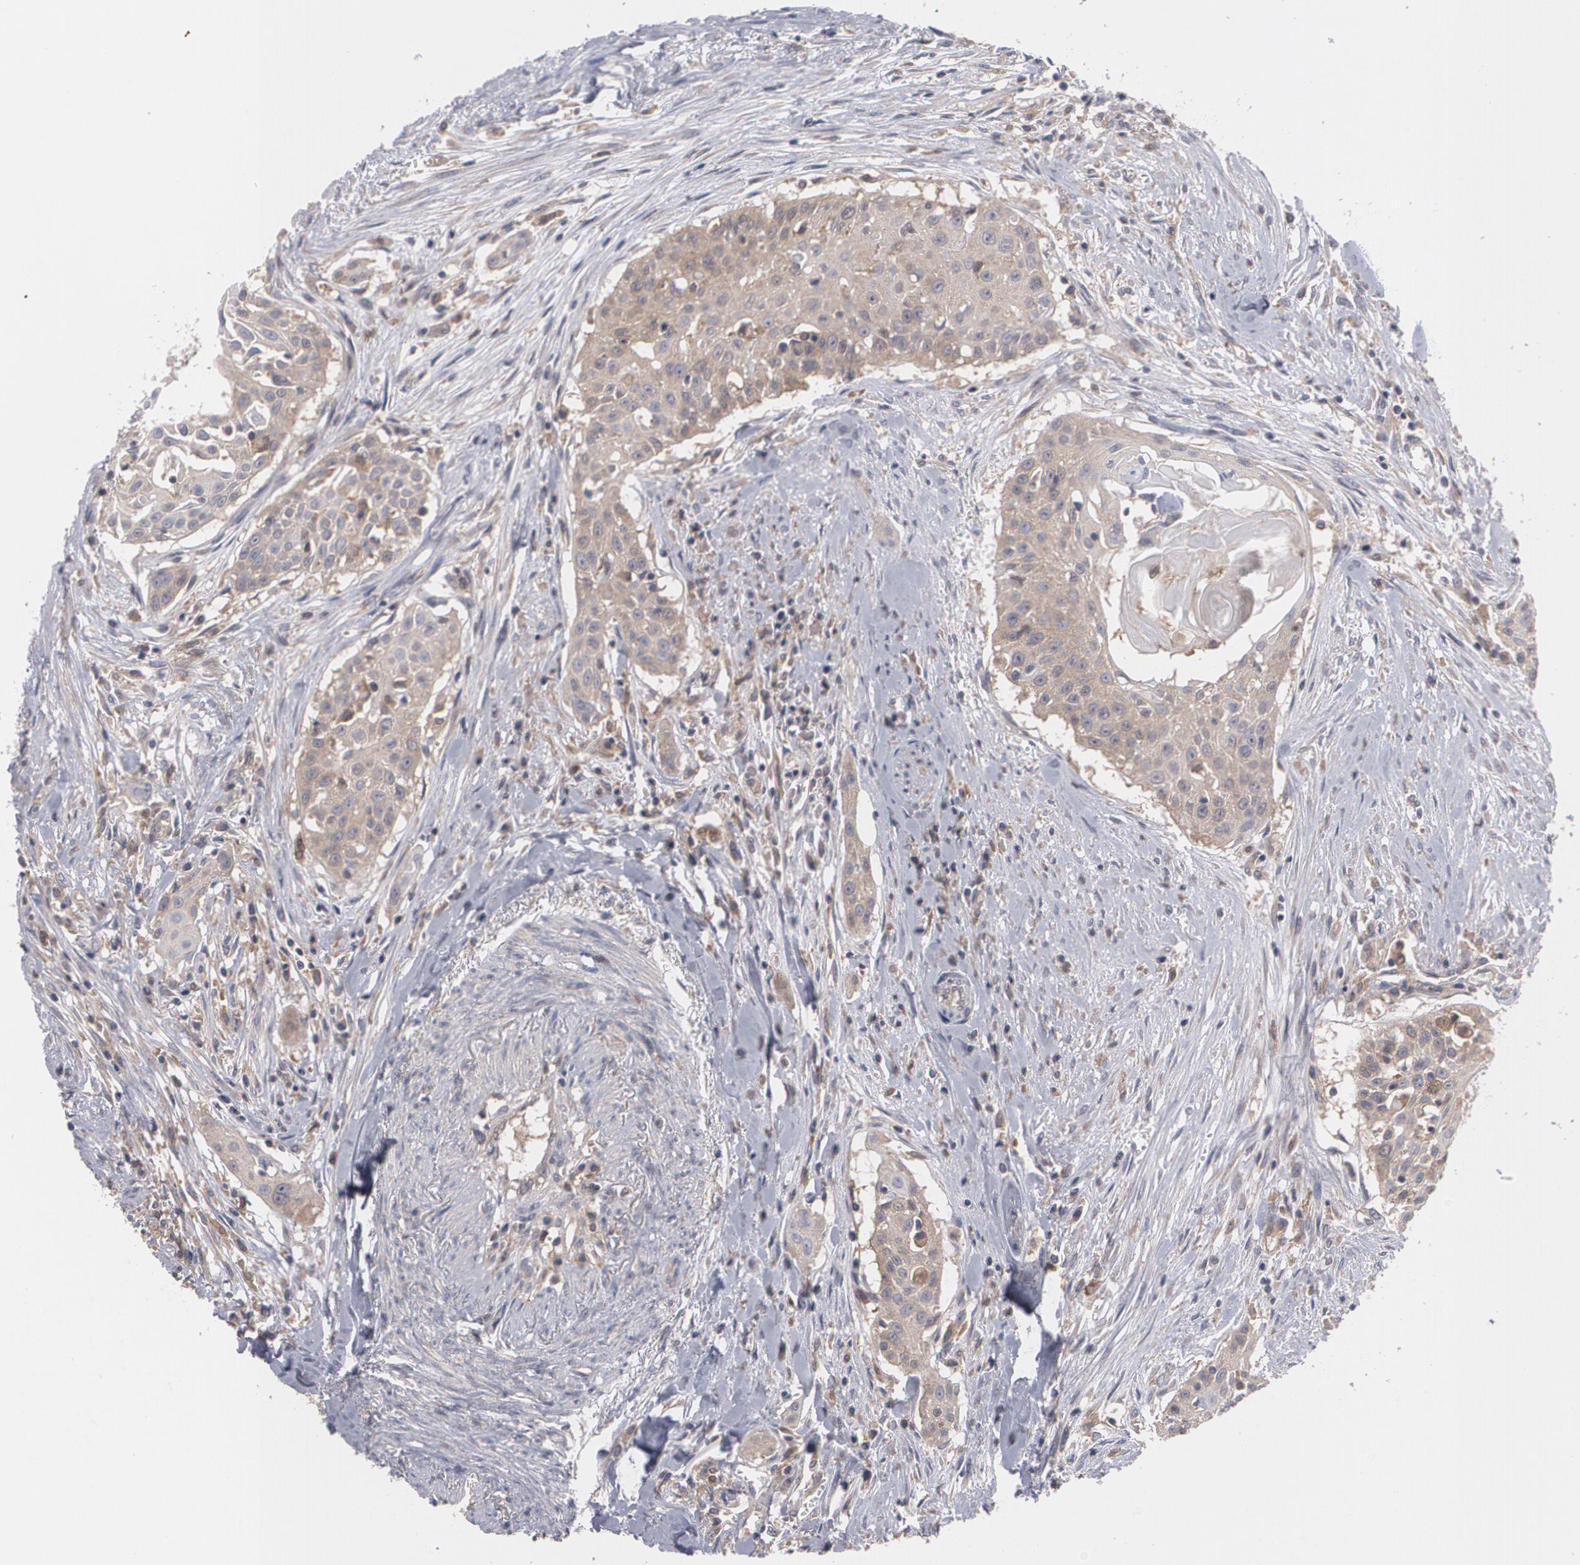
{"staining": {"intensity": "weak", "quantity": ">75%", "location": "cytoplasmic/membranous"}, "tissue": "head and neck cancer", "cell_type": "Tumor cells", "image_type": "cancer", "snomed": [{"axis": "morphology", "description": "Squamous cell carcinoma, NOS"}, {"axis": "morphology", "description": "Squamous cell carcinoma, metastatic, NOS"}, {"axis": "topography", "description": "Lymph node"}, {"axis": "topography", "description": "Salivary gland"}, {"axis": "topography", "description": "Head-Neck"}], "caption": "Head and neck cancer (squamous cell carcinoma) stained for a protein (brown) shows weak cytoplasmic/membranous positive staining in approximately >75% of tumor cells.", "gene": "HTT", "patient": {"sex": "female", "age": 74}}